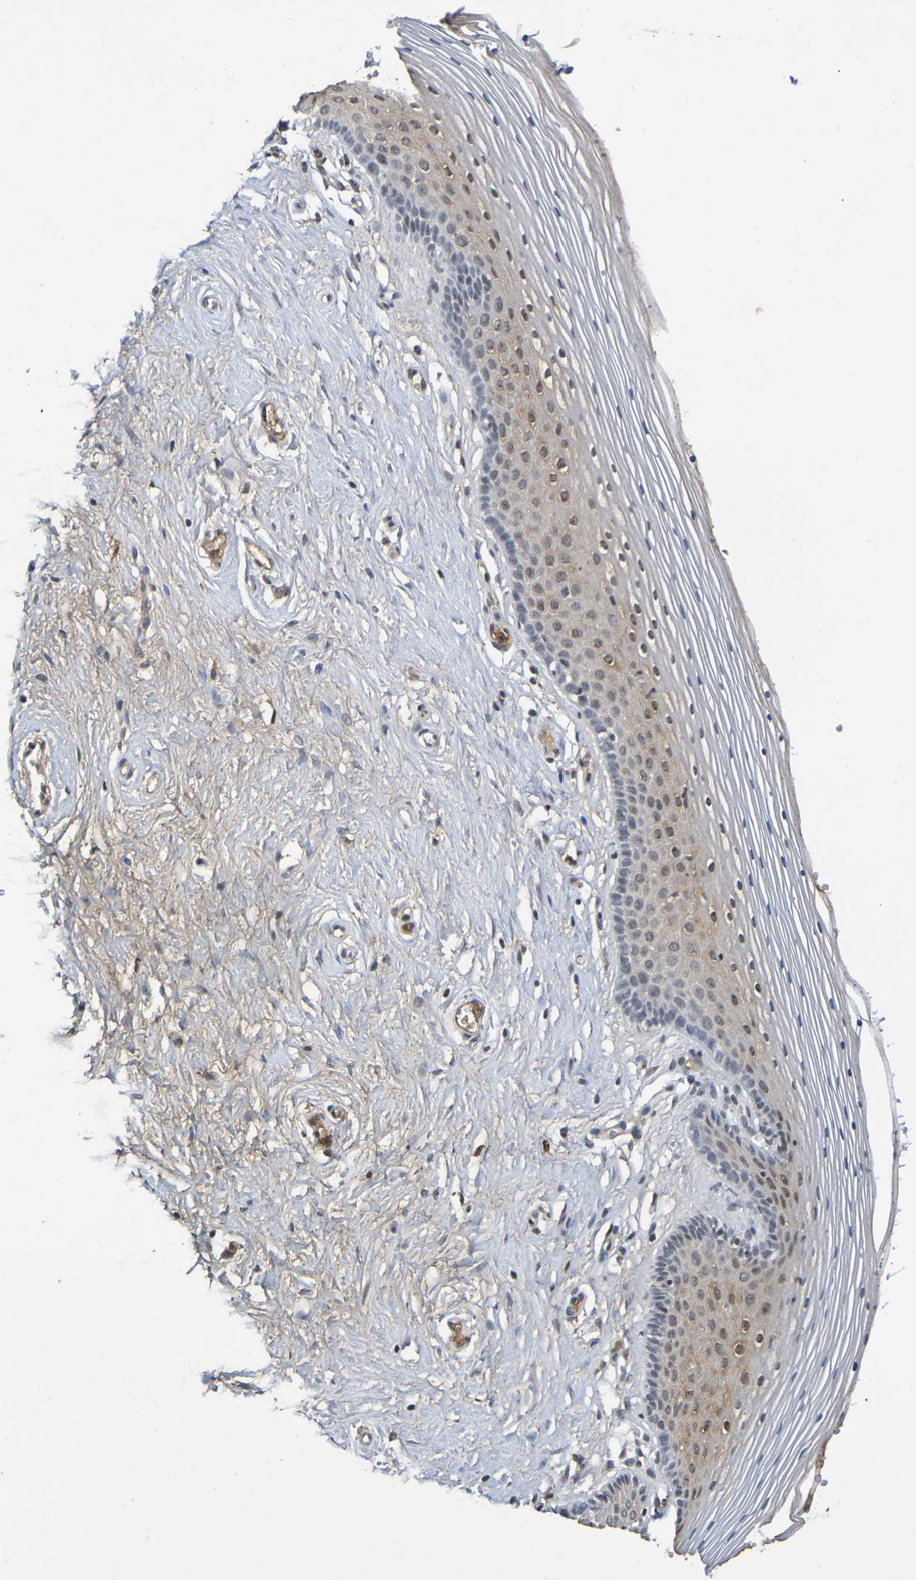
{"staining": {"intensity": "weak", "quantity": "25%-75%", "location": "cytoplasmic/membranous,nuclear"}, "tissue": "vagina", "cell_type": "Squamous epithelial cells", "image_type": "normal", "snomed": [{"axis": "morphology", "description": "Normal tissue, NOS"}, {"axis": "topography", "description": "Vagina"}], "caption": "Immunohistochemical staining of normal vagina demonstrates low levels of weak cytoplasmic/membranous,nuclear positivity in approximately 25%-75% of squamous epithelial cells.", "gene": "TERF2", "patient": {"sex": "female", "age": 32}}